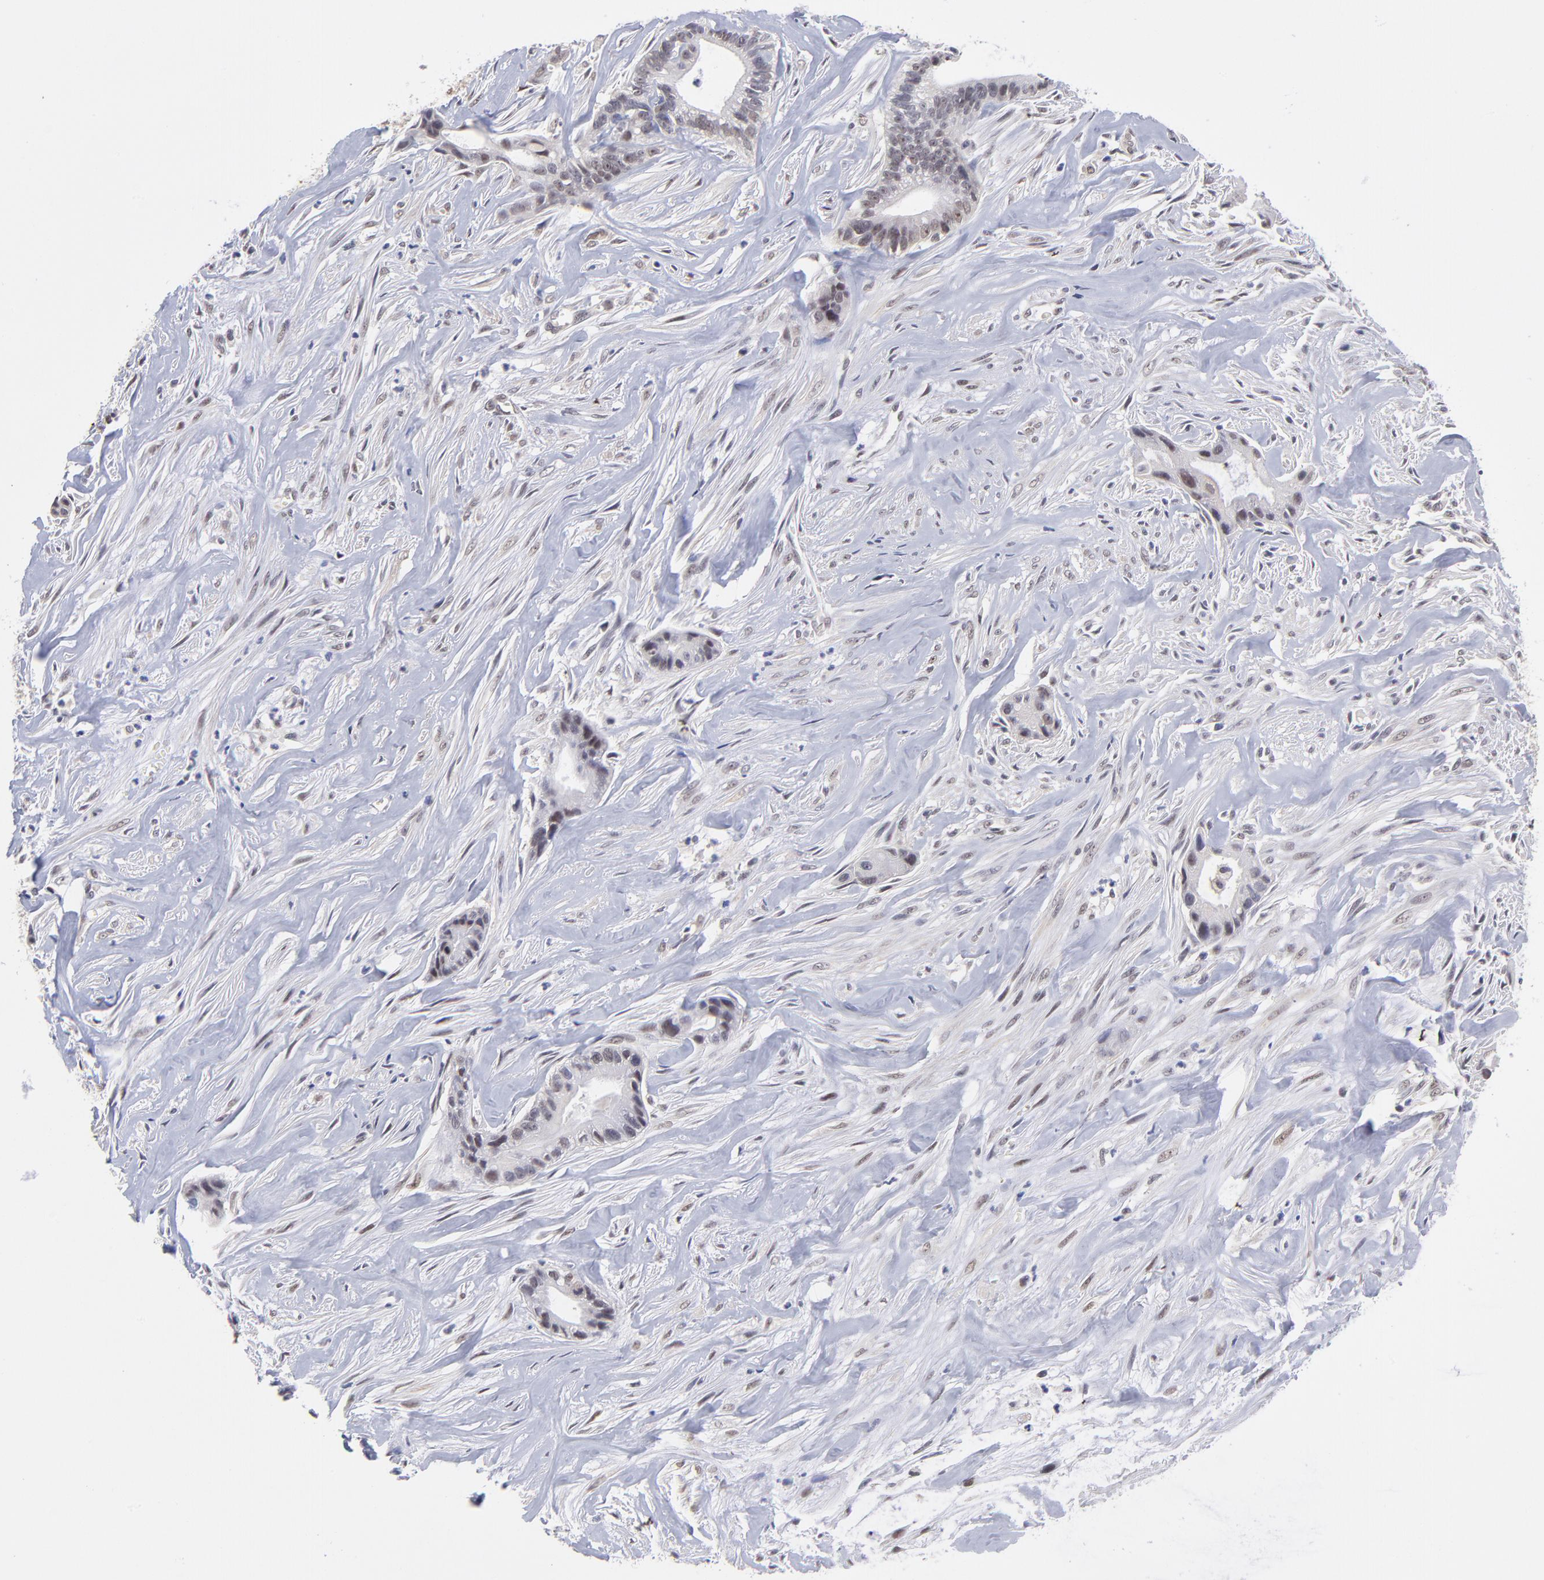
{"staining": {"intensity": "weak", "quantity": ">75%", "location": "cytoplasmic/membranous"}, "tissue": "liver cancer", "cell_type": "Tumor cells", "image_type": "cancer", "snomed": [{"axis": "morphology", "description": "Cholangiocarcinoma"}, {"axis": "topography", "description": "Liver"}], "caption": "Protein staining shows weak cytoplasmic/membranous expression in about >75% of tumor cells in liver cholangiocarcinoma.", "gene": "UBE2E3", "patient": {"sex": "female", "age": 55}}